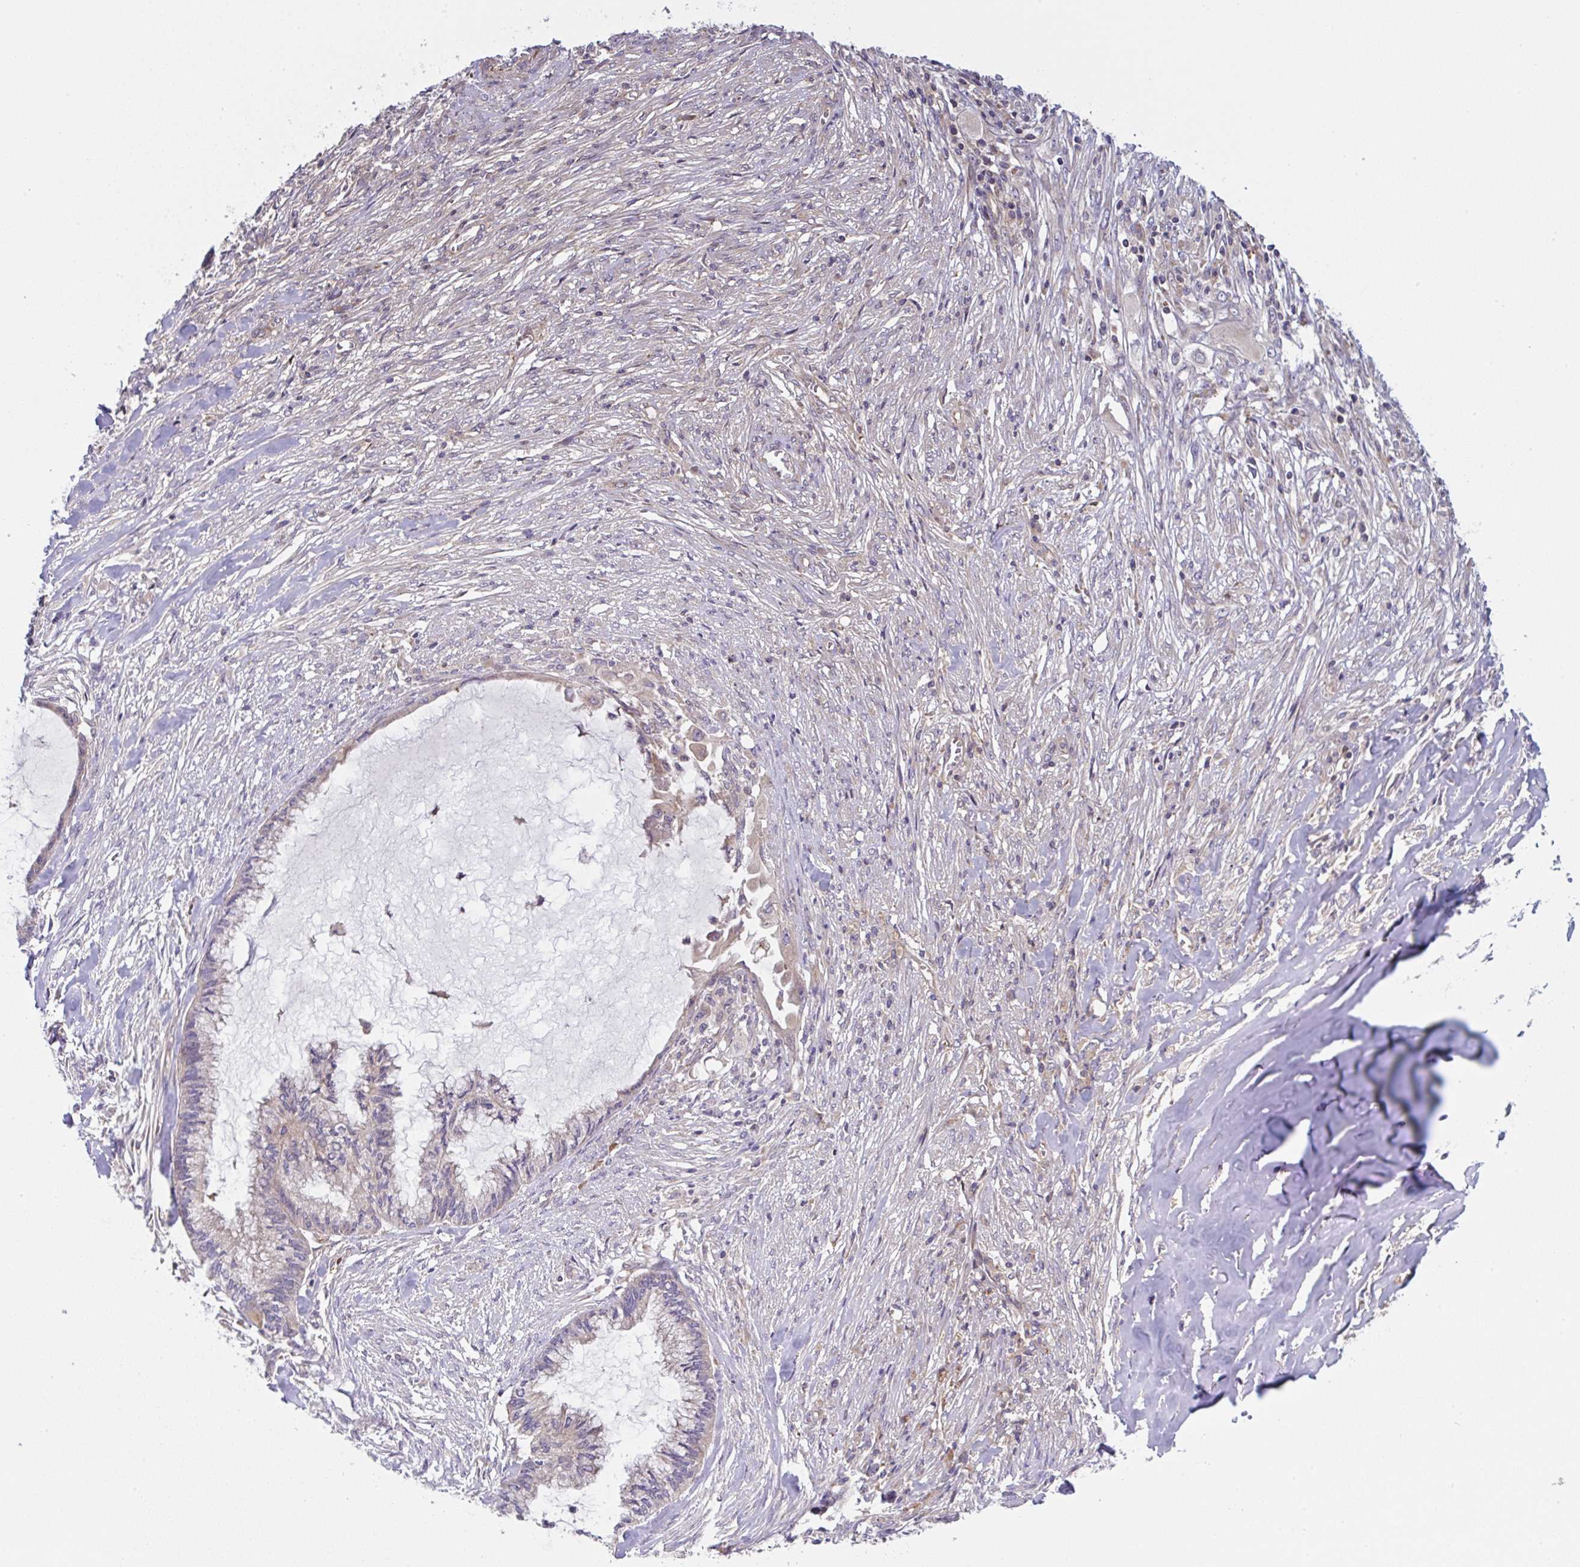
{"staining": {"intensity": "negative", "quantity": "none", "location": "none"}, "tissue": "endometrial cancer", "cell_type": "Tumor cells", "image_type": "cancer", "snomed": [{"axis": "morphology", "description": "Adenocarcinoma, NOS"}, {"axis": "topography", "description": "Endometrium"}], "caption": "DAB (3,3'-diaminobenzidine) immunohistochemical staining of endometrial cancer reveals no significant positivity in tumor cells. The staining is performed using DAB brown chromogen with nuclei counter-stained in using hematoxylin.", "gene": "APOBEC3D", "patient": {"sex": "female", "age": 86}}